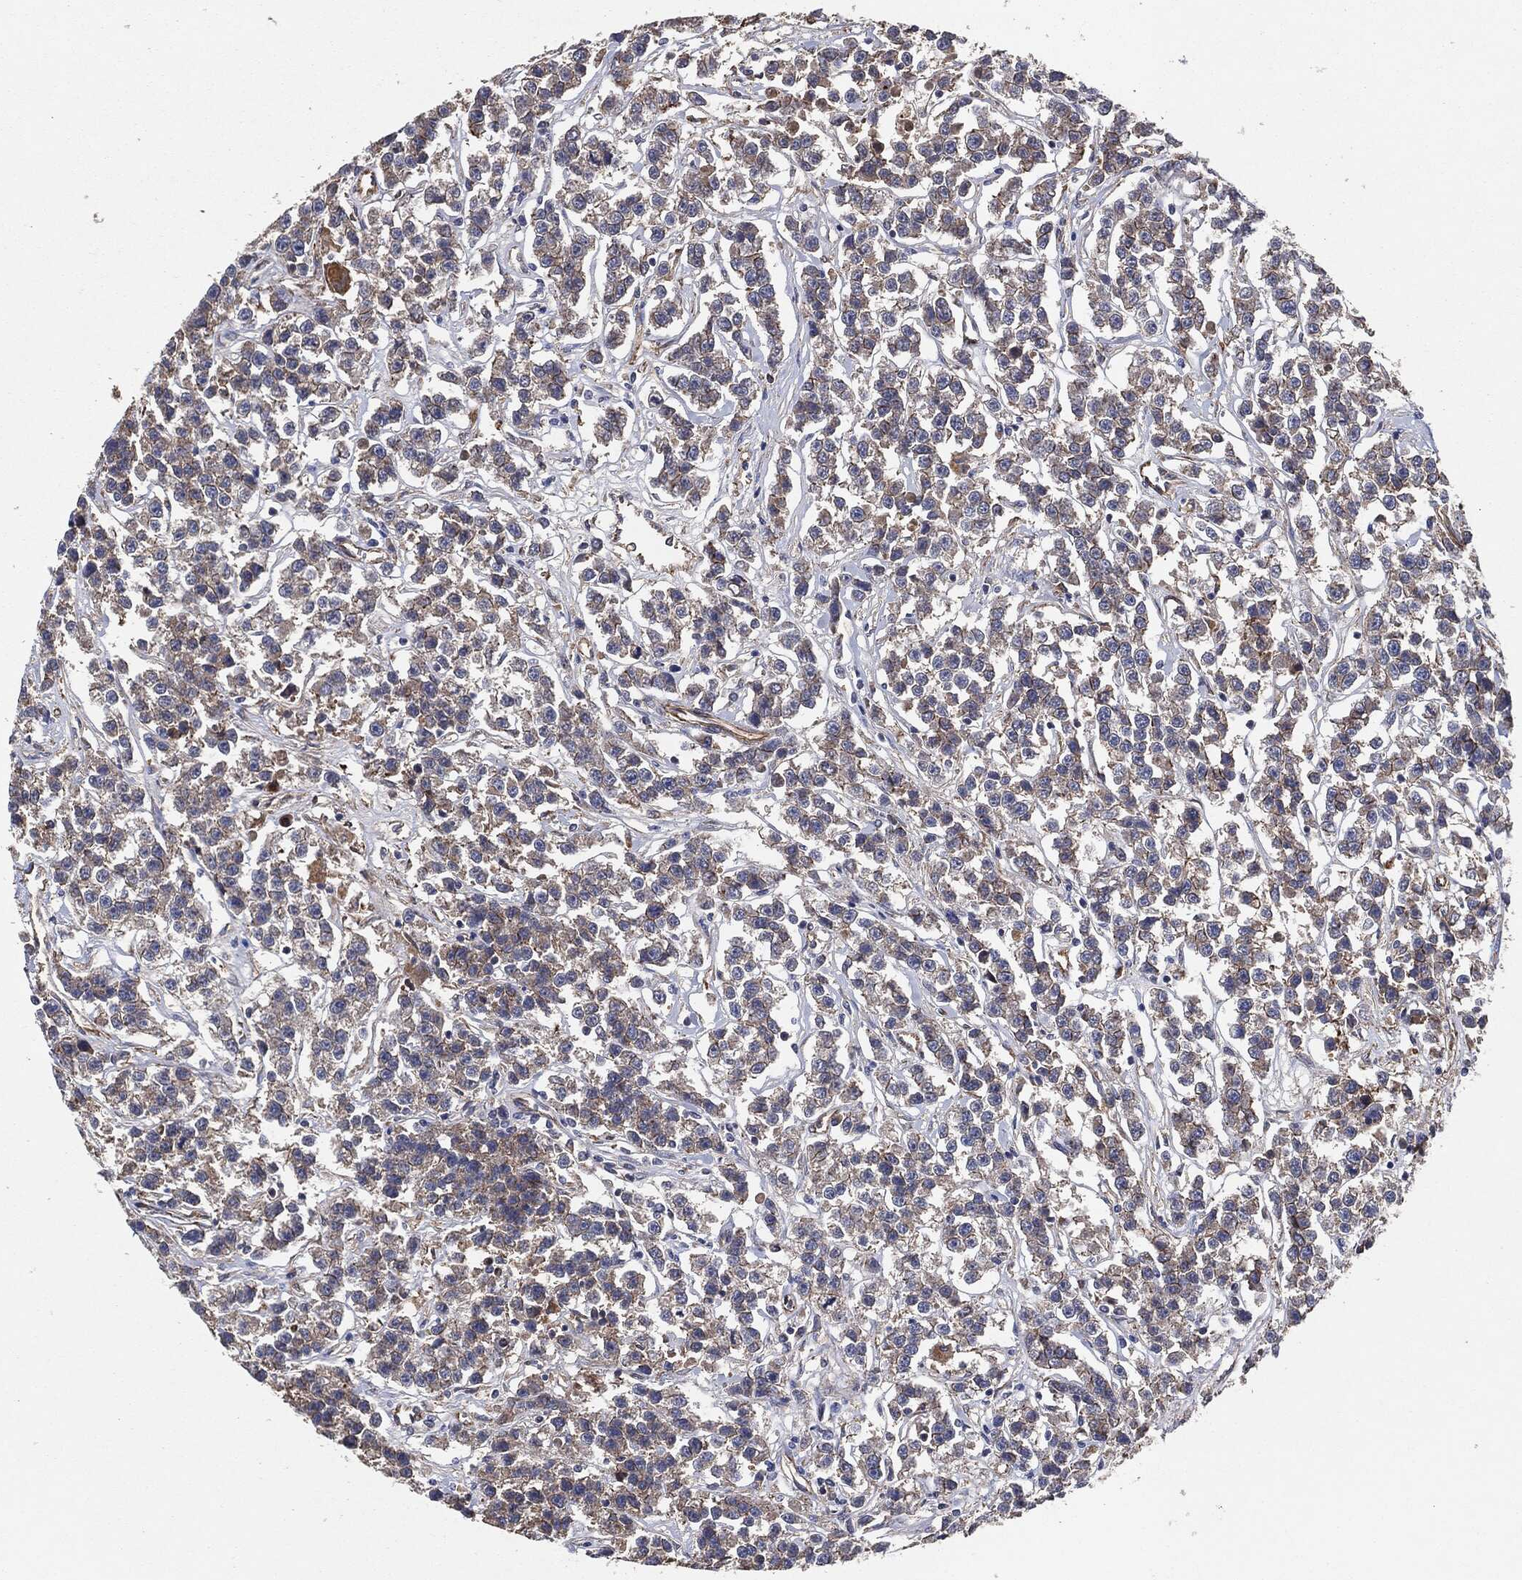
{"staining": {"intensity": "weak", "quantity": "25%-75%", "location": "cytoplasmic/membranous"}, "tissue": "testis cancer", "cell_type": "Tumor cells", "image_type": "cancer", "snomed": [{"axis": "morphology", "description": "Seminoma, NOS"}, {"axis": "topography", "description": "Testis"}], "caption": "Testis seminoma stained with a protein marker reveals weak staining in tumor cells.", "gene": "CTNNA1", "patient": {"sex": "male", "age": 59}}